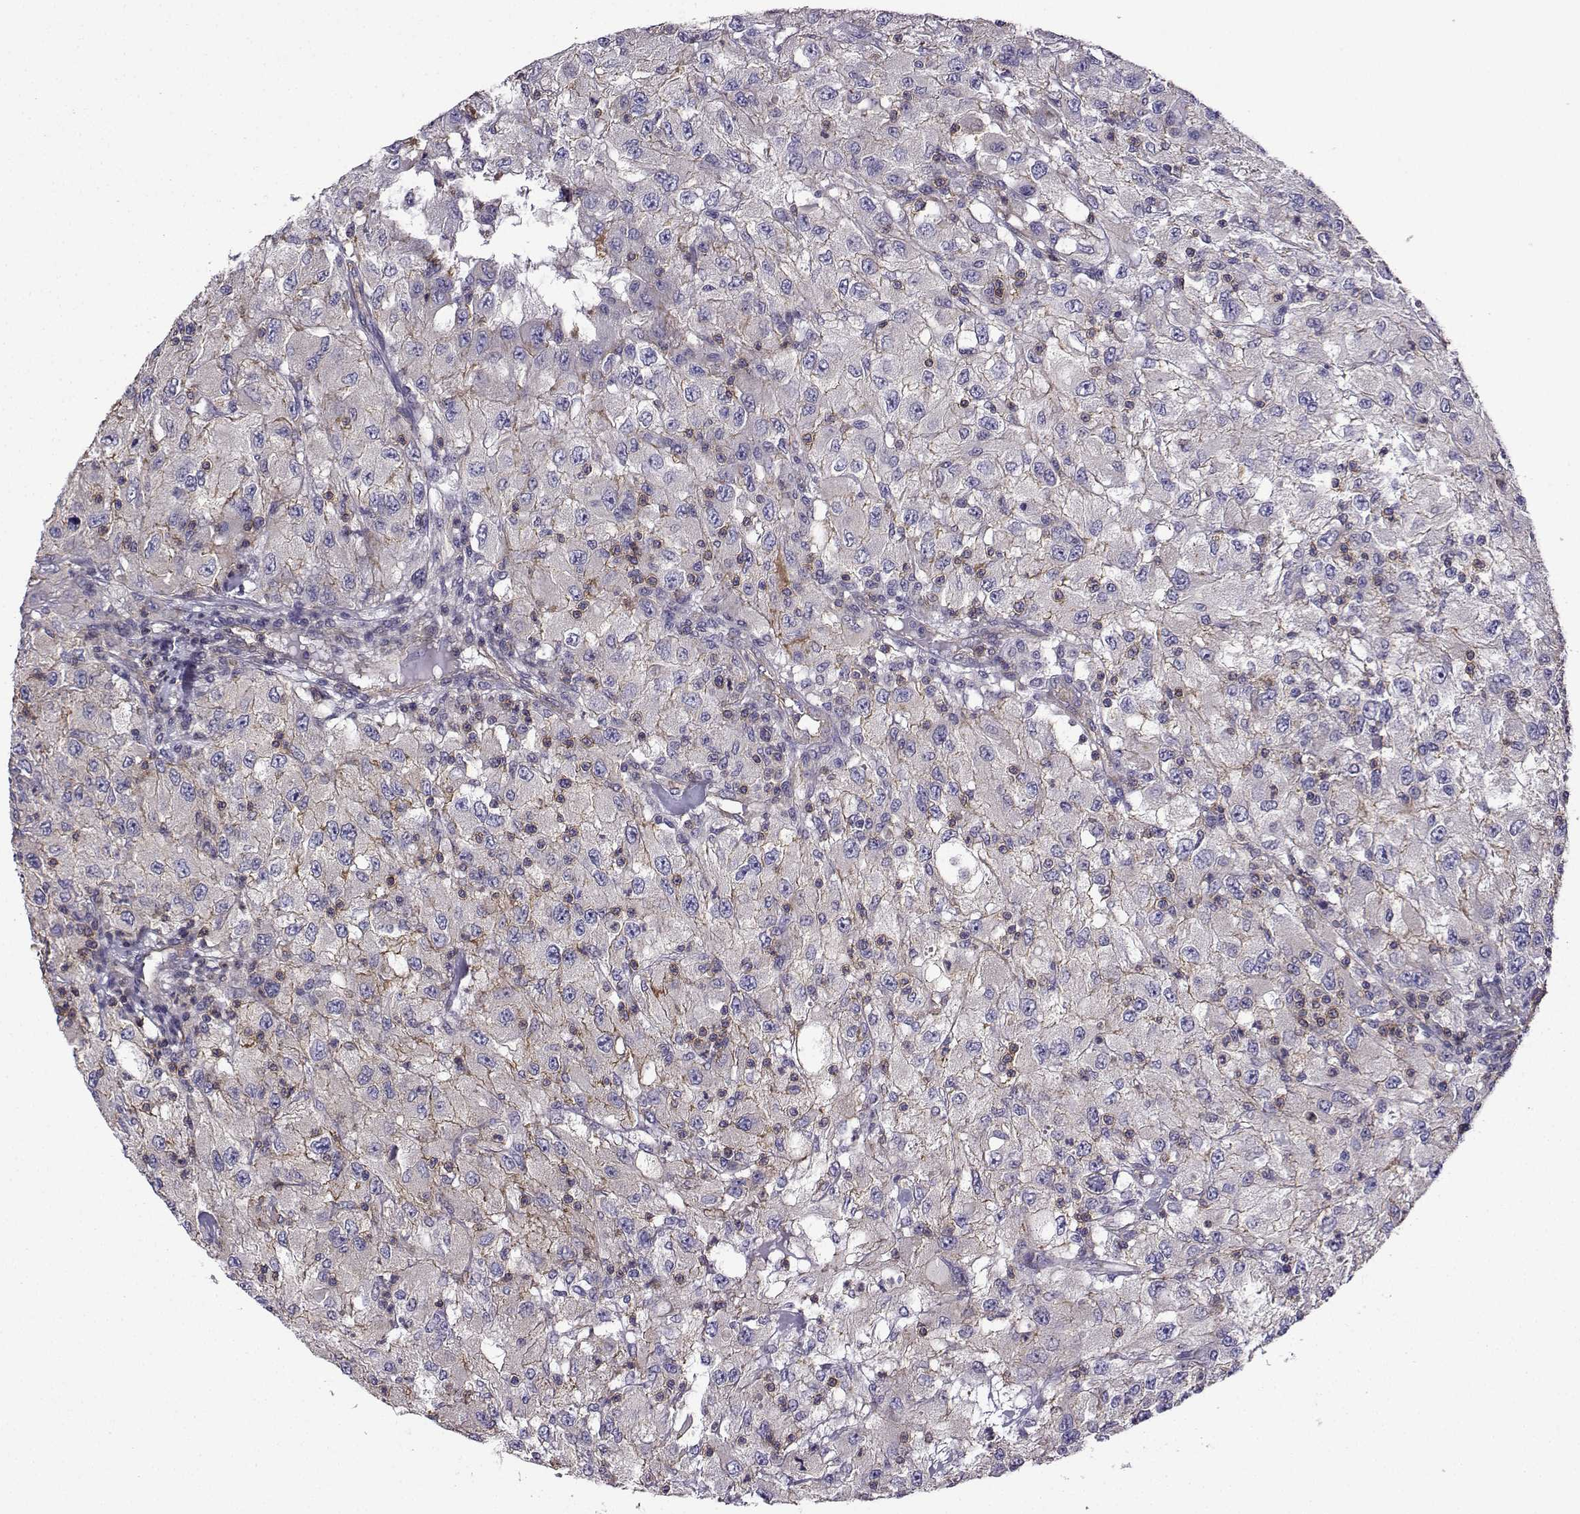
{"staining": {"intensity": "moderate", "quantity": "<25%", "location": "cytoplasmic/membranous"}, "tissue": "renal cancer", "cell_type": "Tumor cells", "image_type": "cancer", "snomed": [{"axis": "morphology", "description": "Adenocarcinoma, NOS"}, {"axis": "topography", "description": "Kidney"}], "caption": "Adenocarcinoma (renal) was stained to show a protein in brown. There is low levels of moderate cytoplasmic/membranous staining in approximately <25% of tumor cells.", "gene": "ITGB8", "patient": {"sex": "female", "age": 67}}